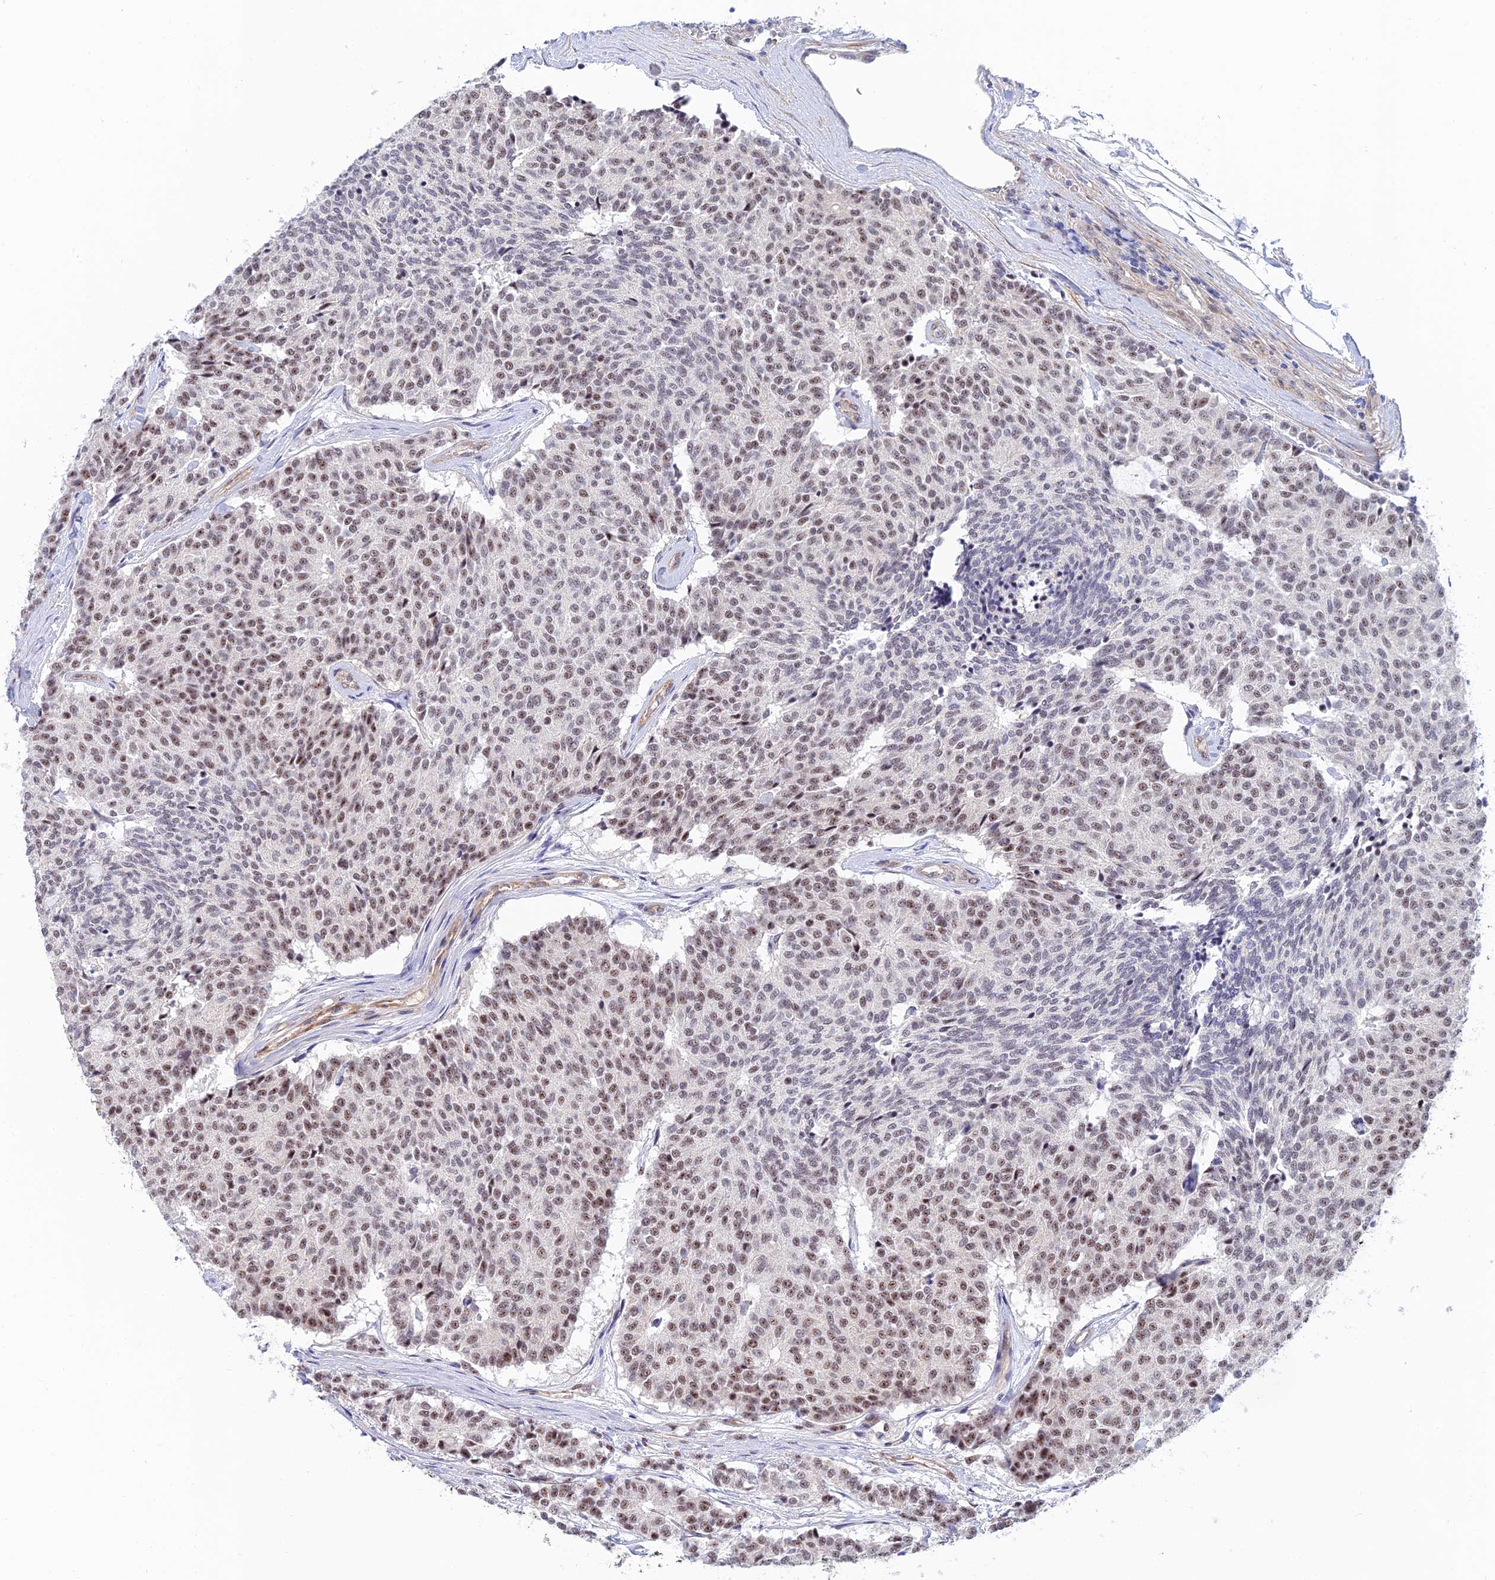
{"staining": {"intensity": "moderate", "quantity": ">75%", "location": "nuclear"}, "tissue": "carcinoid", "cell_type": "Tumor cells", "image_type": "cancer", "snomed": [{"axis": "morphology", "description": "Carcinoid, malignant, NOS"}, {"axis": "topography", "description": "Pancreas"}], "caption": "This histopathology image exhibits carcinoid stained with immunohistochemistry (IHC) to label a protein in brown. The nuclear of tumor cells show moderate positivity for the protein. Nuclei are counter-stained blue.", "gene": "CFAP92", "patient": {"sex": "female", "age": 54}}